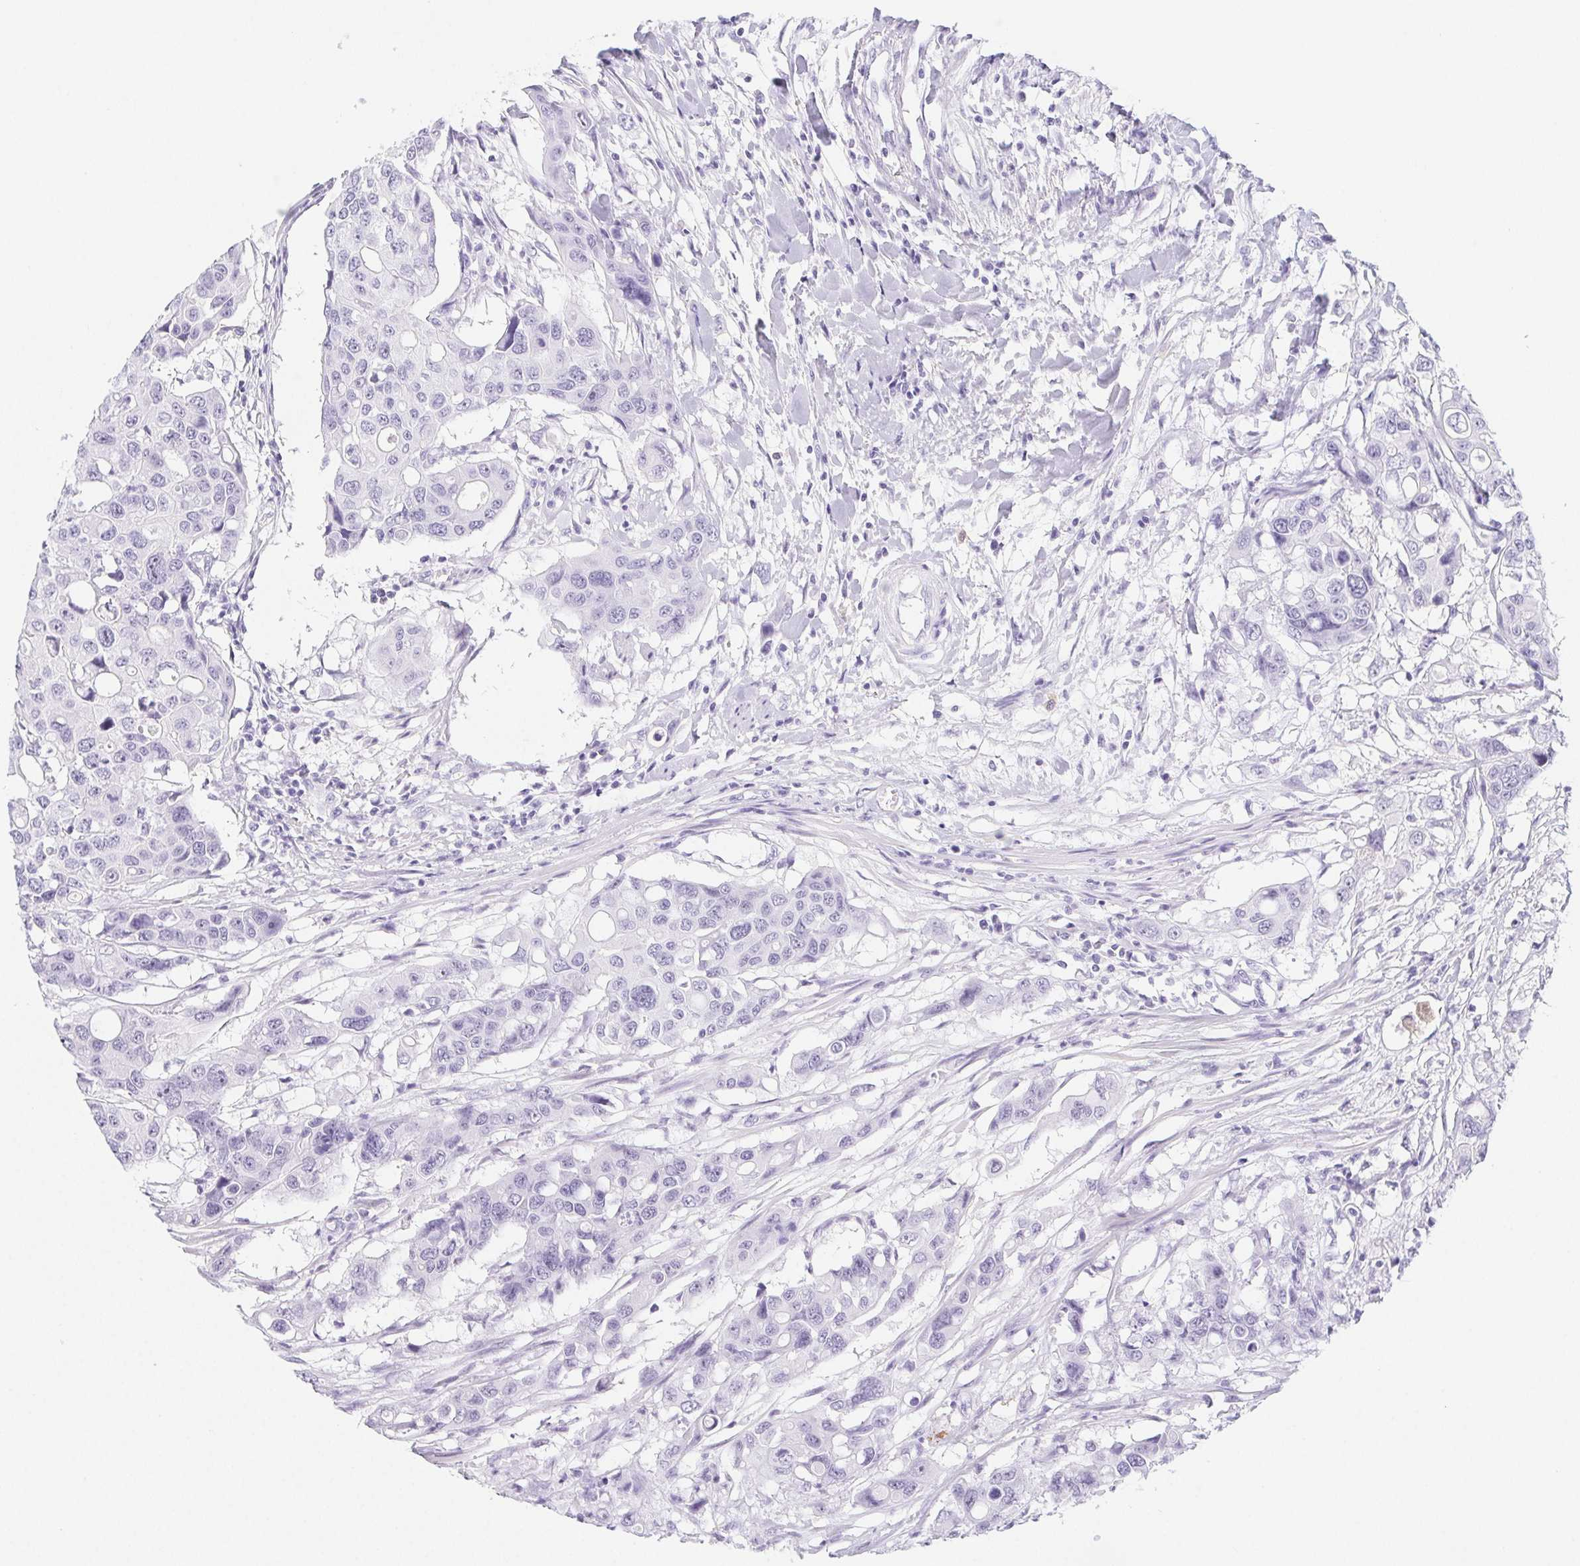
{"staining": {"intensity": "negative", "quantity": "none", "location": "none"}, "tissue": "colorectal cancer", "cell_type": "Tumor cells", "image_type": "cancer", "snomed": [{"axis": "morphology", "description": "Adenocarcinoma, NOS"}, {"axis": "topography", "description": "Colon"}], "caption": "The immunohistochemistry image has no significant staining in tumor cells of colorectal cancer tissue.", "gene": "ST8SIA3", "patient": {"sex": "male", "age": 77}}